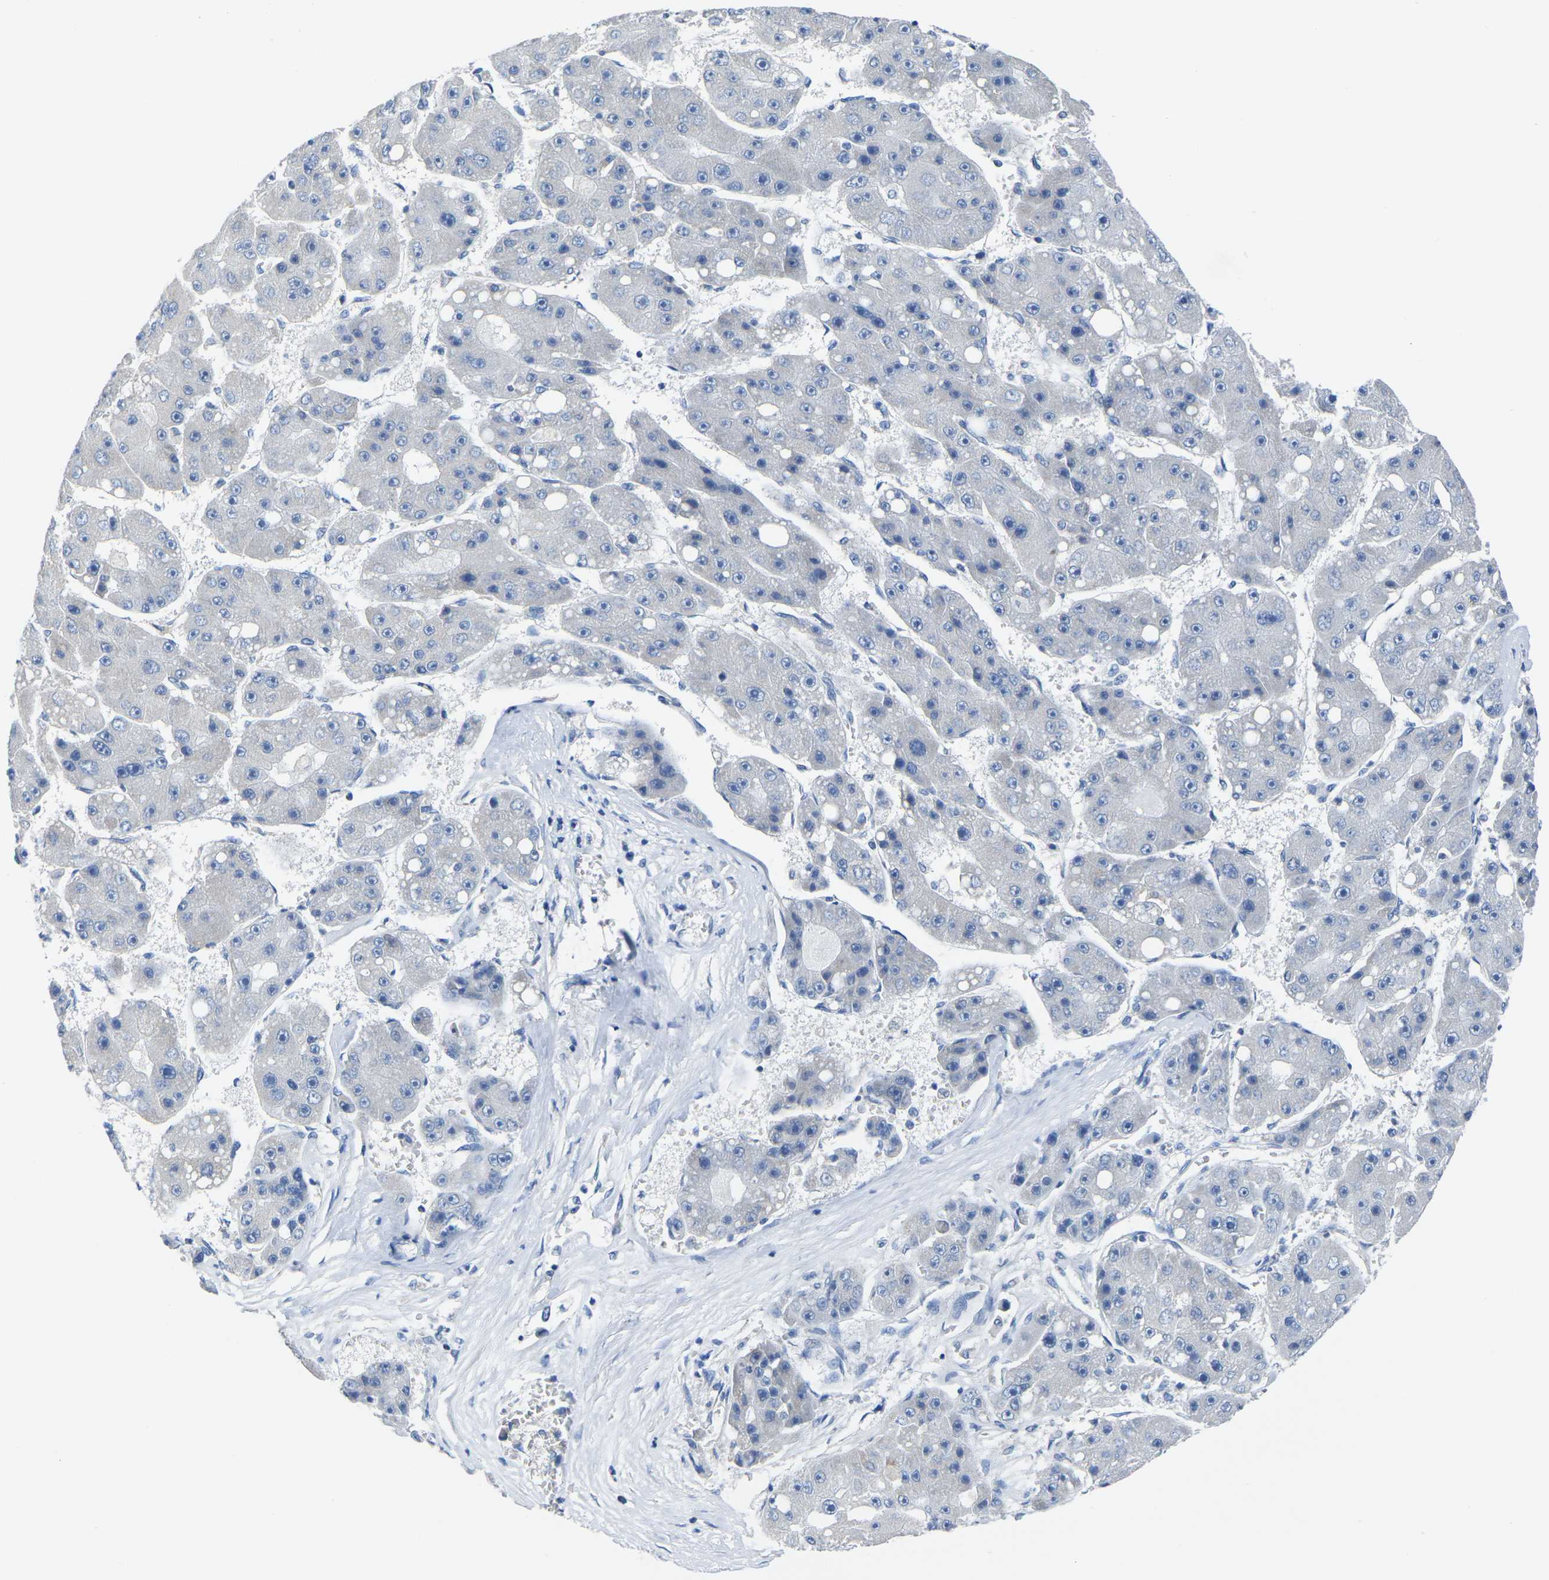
{"staining": {"intensity": "negative", "quantity": "none", "location": "none"}, "tissue": "liver cancer", "cell_type": "Tumor cells", "image_type": "cancer", "snomed": [{"axis": "morphology", "description": "Carcinoma, Hepatocellular, NOS"}, {"axis": "topography", "description": "Liver"}], "caption": "Immunohistochemistry histopathology image of liver cancer stained for a protein (brown), which reveals no expression in tumor cells. (Brightfield microscopy of DAB (3,3'-diaminobenzidine) immunohistochemistry (IHC) at high magnification).", "gene": "TMEM204", "patient": {"sex": "female", "age": 61}}